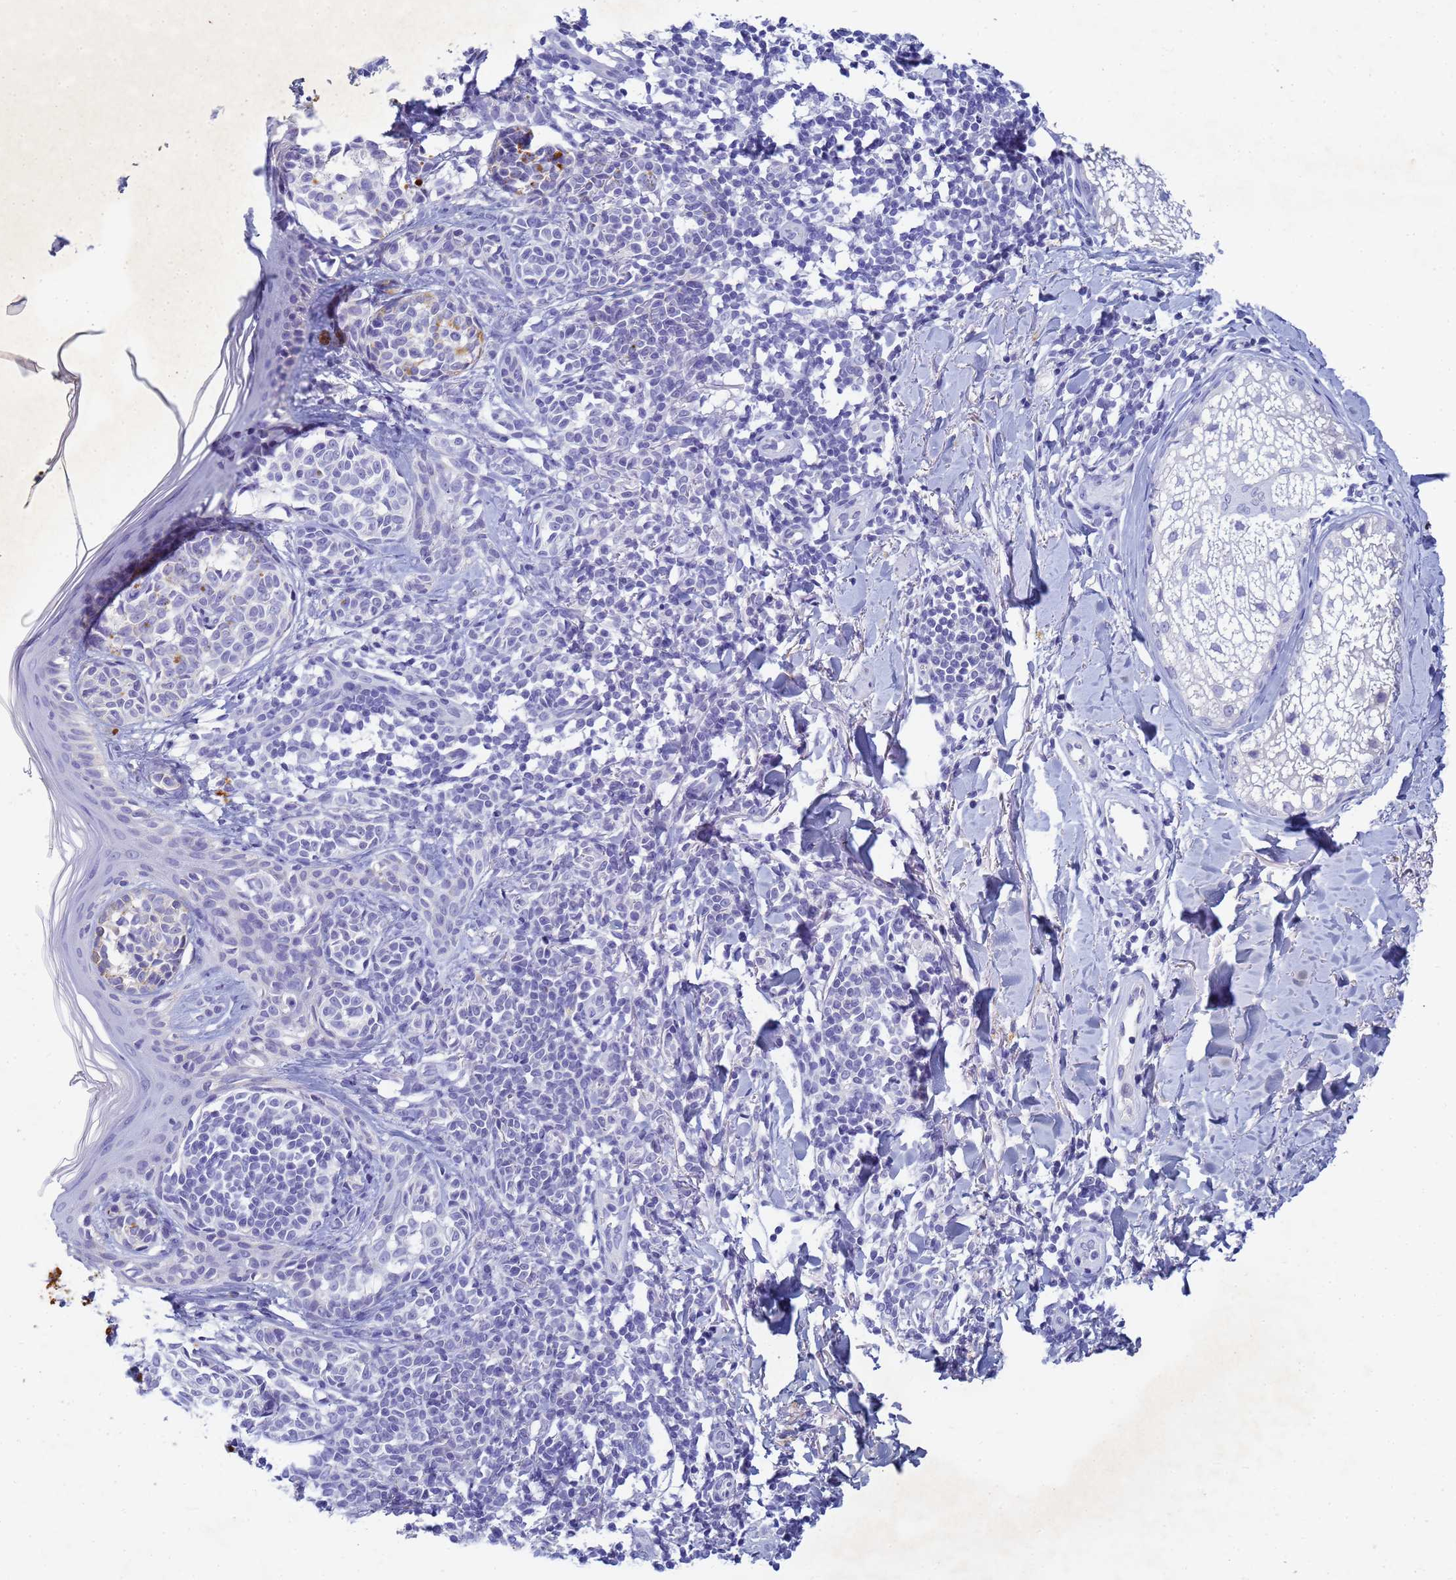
{"staining": {"intensity": "negative", "quantity": "none", "location": "none"}, "tissue": "melanoma", "cell_type": "Tumor cells", "image_type": "cancer", "snomed": [{"axis": "morphology", "description": "Malignant melanoma, NOS"}, {"axis": "topography", "description": "Skin of upper extremity"}], "caption": "DAB immunohistochemical staining of human malignant melanoma reveals no significant staining in tumor cells. (Brightfield microscopy of DAB immunohistochemistry (IHC) at high magnification).", "gene": "B3GNT8", "patient": {"sex": "male", "age": 40}}